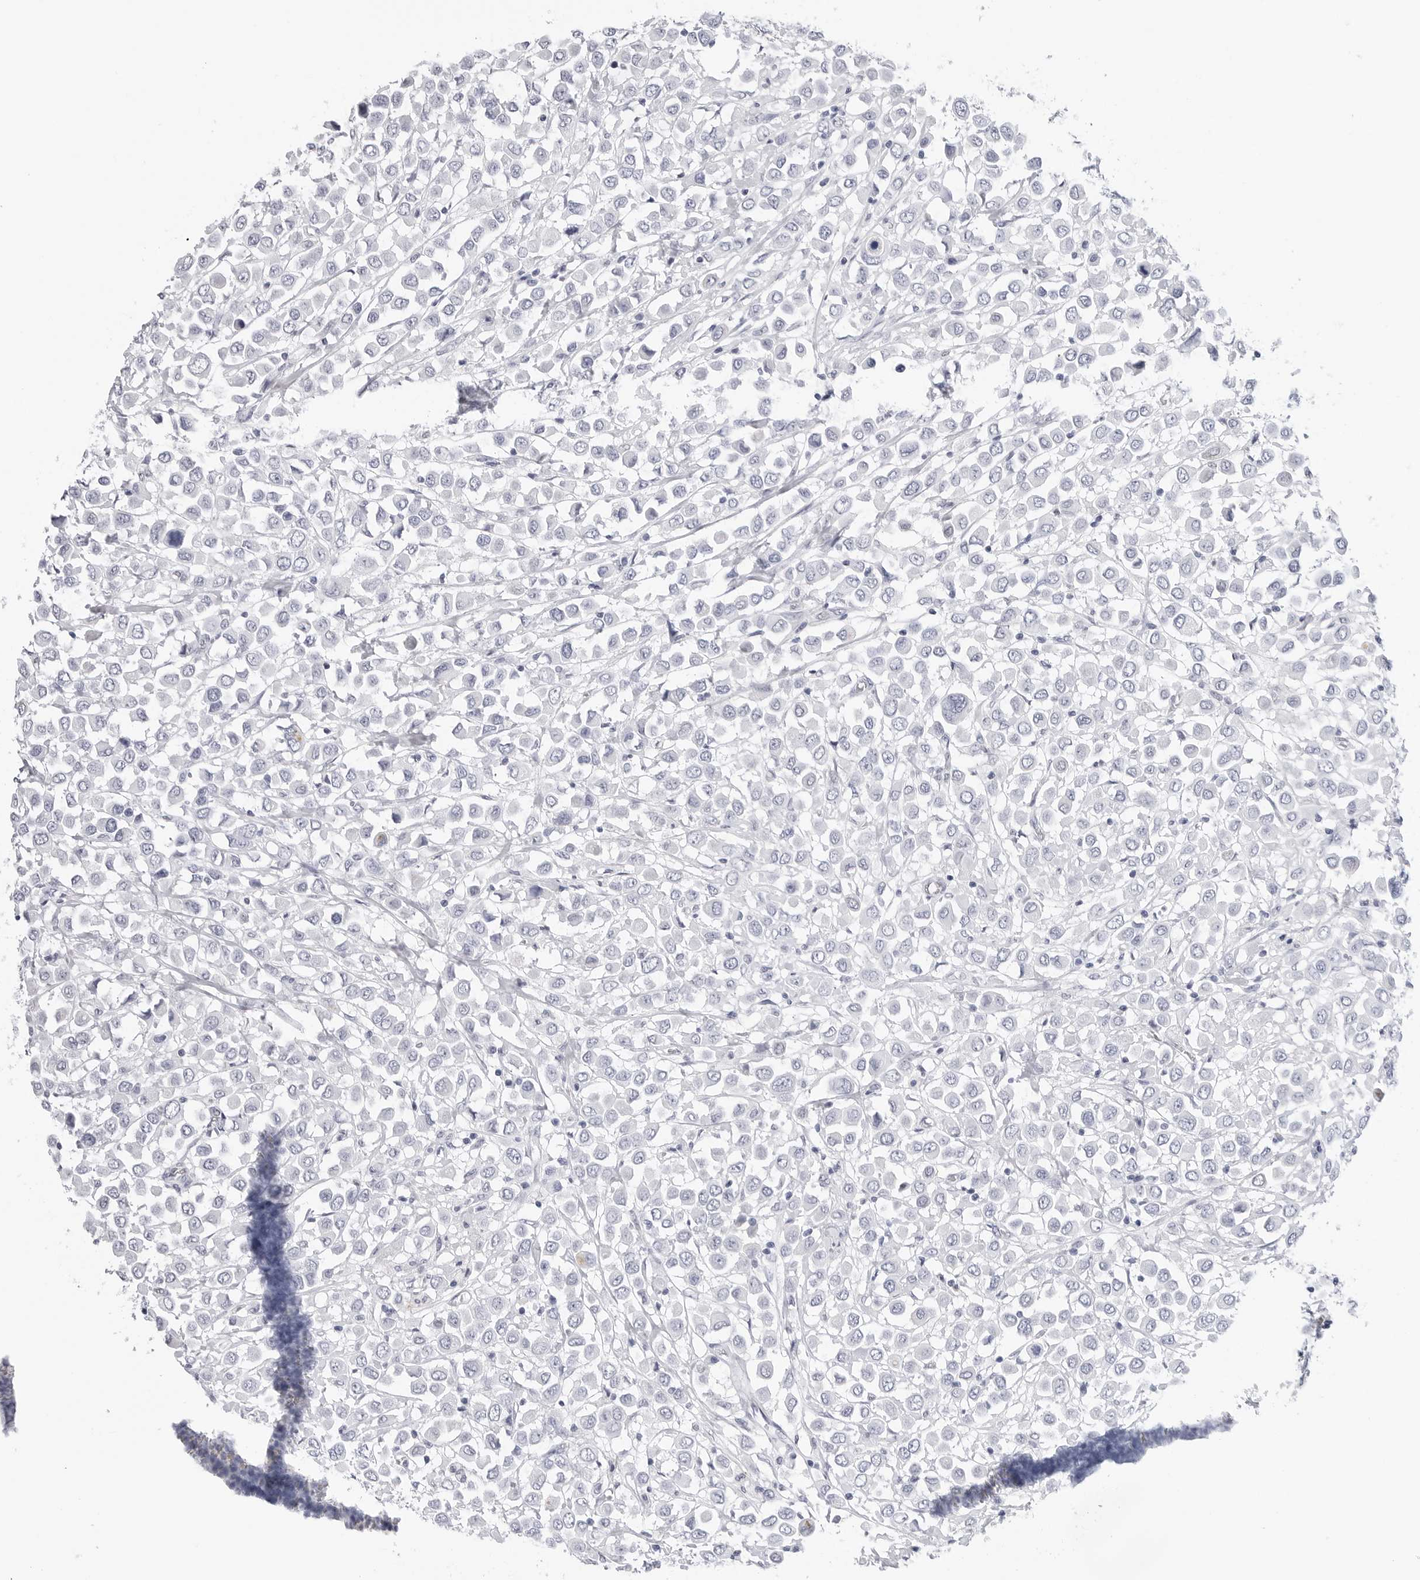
{"staining": {"intensity": "negative", "quantity": "none", "location": "none"}, "tissue": "breast cancer", "cell_type": "Tumor cells", "image_type": "cancer", "snomed": [{"axis": "morphology", "description": "Duct carcinoma"}, {"axis": "topography", "description": "Breast"}], "caption": "The histopathology image demonstrates no staining of tumor cells in breast invasive ductal carcinoma. The staining was performed using DAB (3,3'-diaminobenzidine) to visualize the protein expression in brown, while the nuclei were stained in blue with hematoxylin (Magnification: 20x).", "gene": "SLC19A1", "patient": {"sex": "female", "age": 61}}